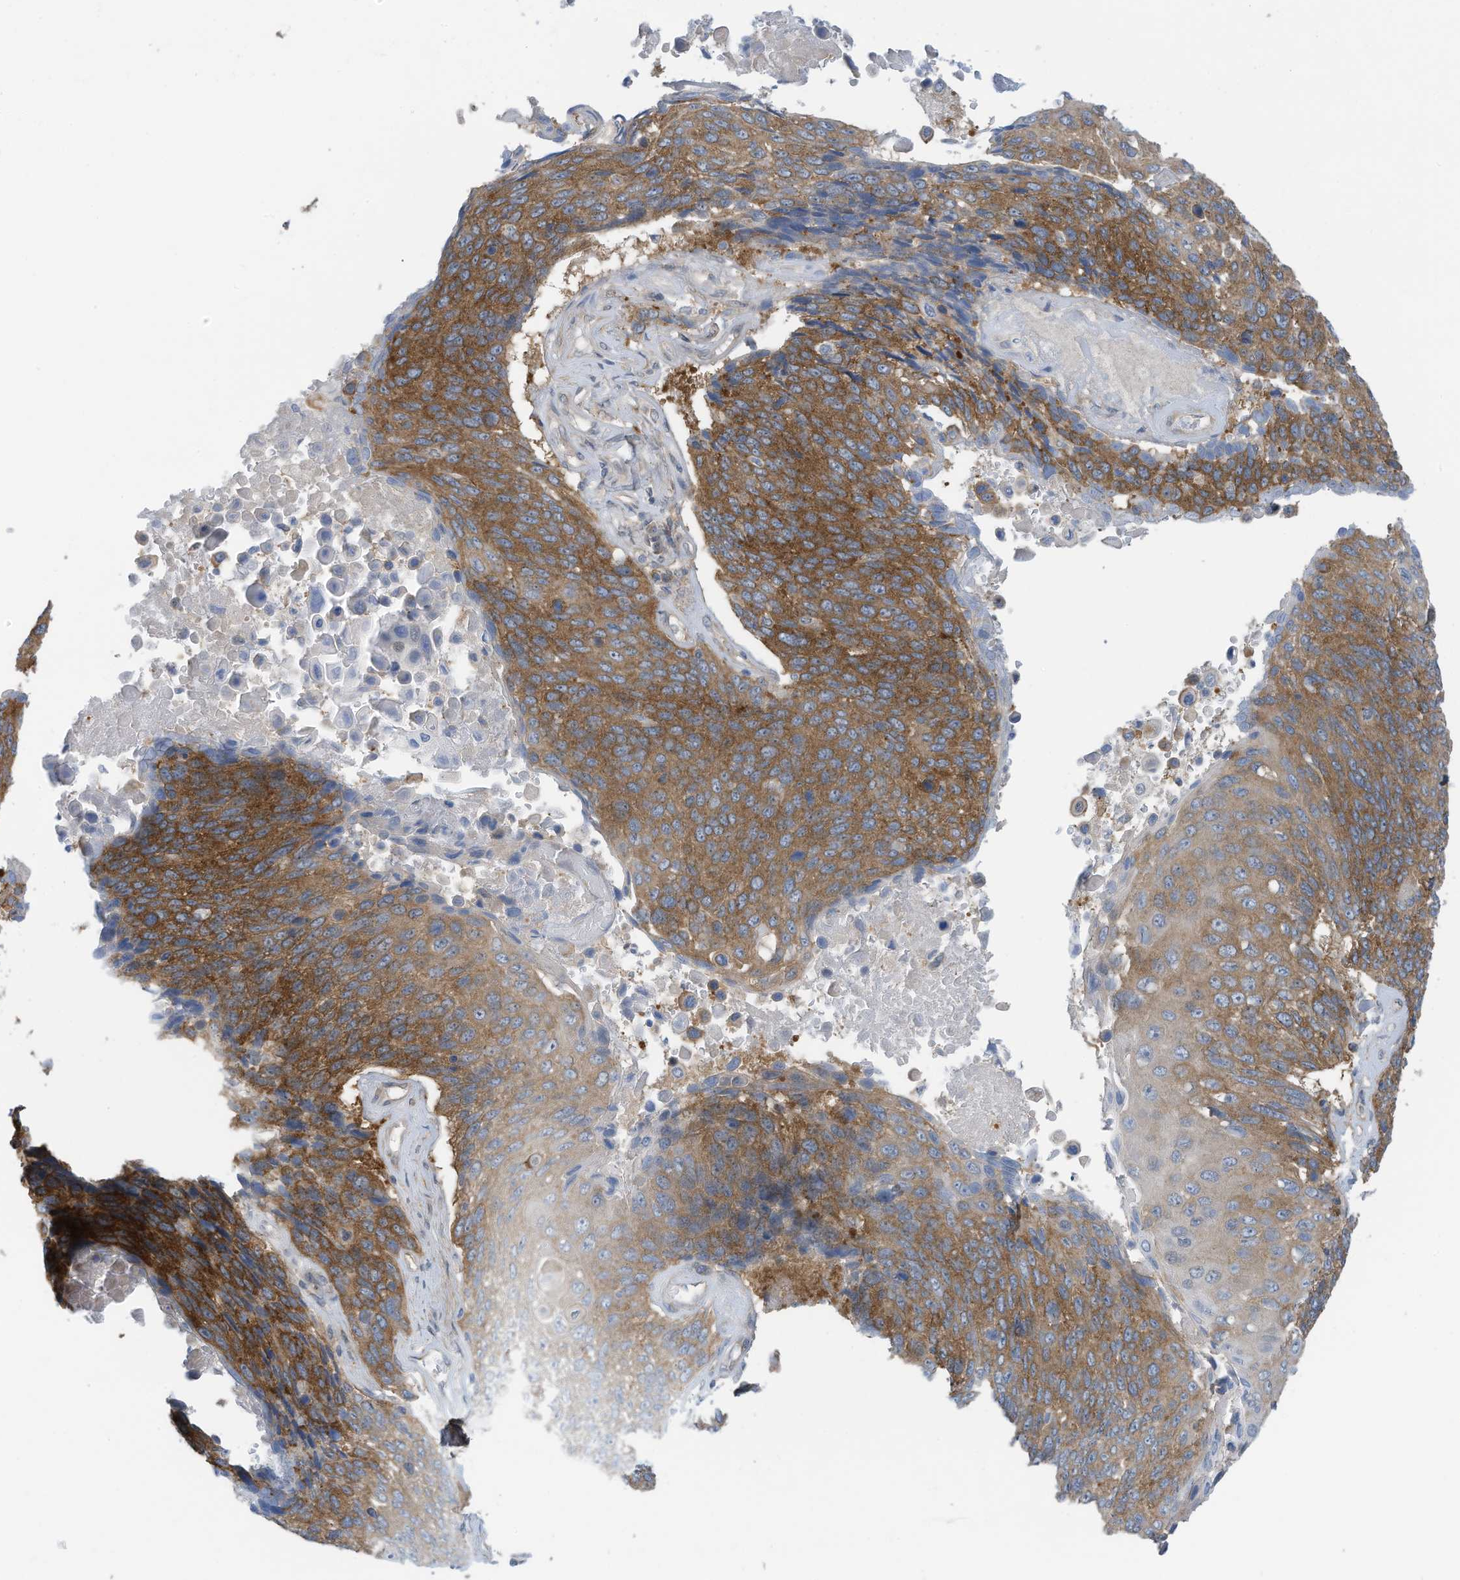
{"staining": {"intensity": "moderate", "quantity": ">75%", "location": "cytoplasmic/membranous"}, "tissue": "lung cancer", "cell_type": "Tumor cells", "image_type": "cancer", "snomed": [{"axis": "morphology", "description": "Squamous cell carcinoma, NOS"}, {"axis": "topography", "description": "Lung"}], "caption": "Tumor cells reveal medium levels of moderate cytoplasmic/membranous staining in about >75% of cells in lung cancer.", "gene": "REPS1", "patient": {"sex": "male", "age": 66}}